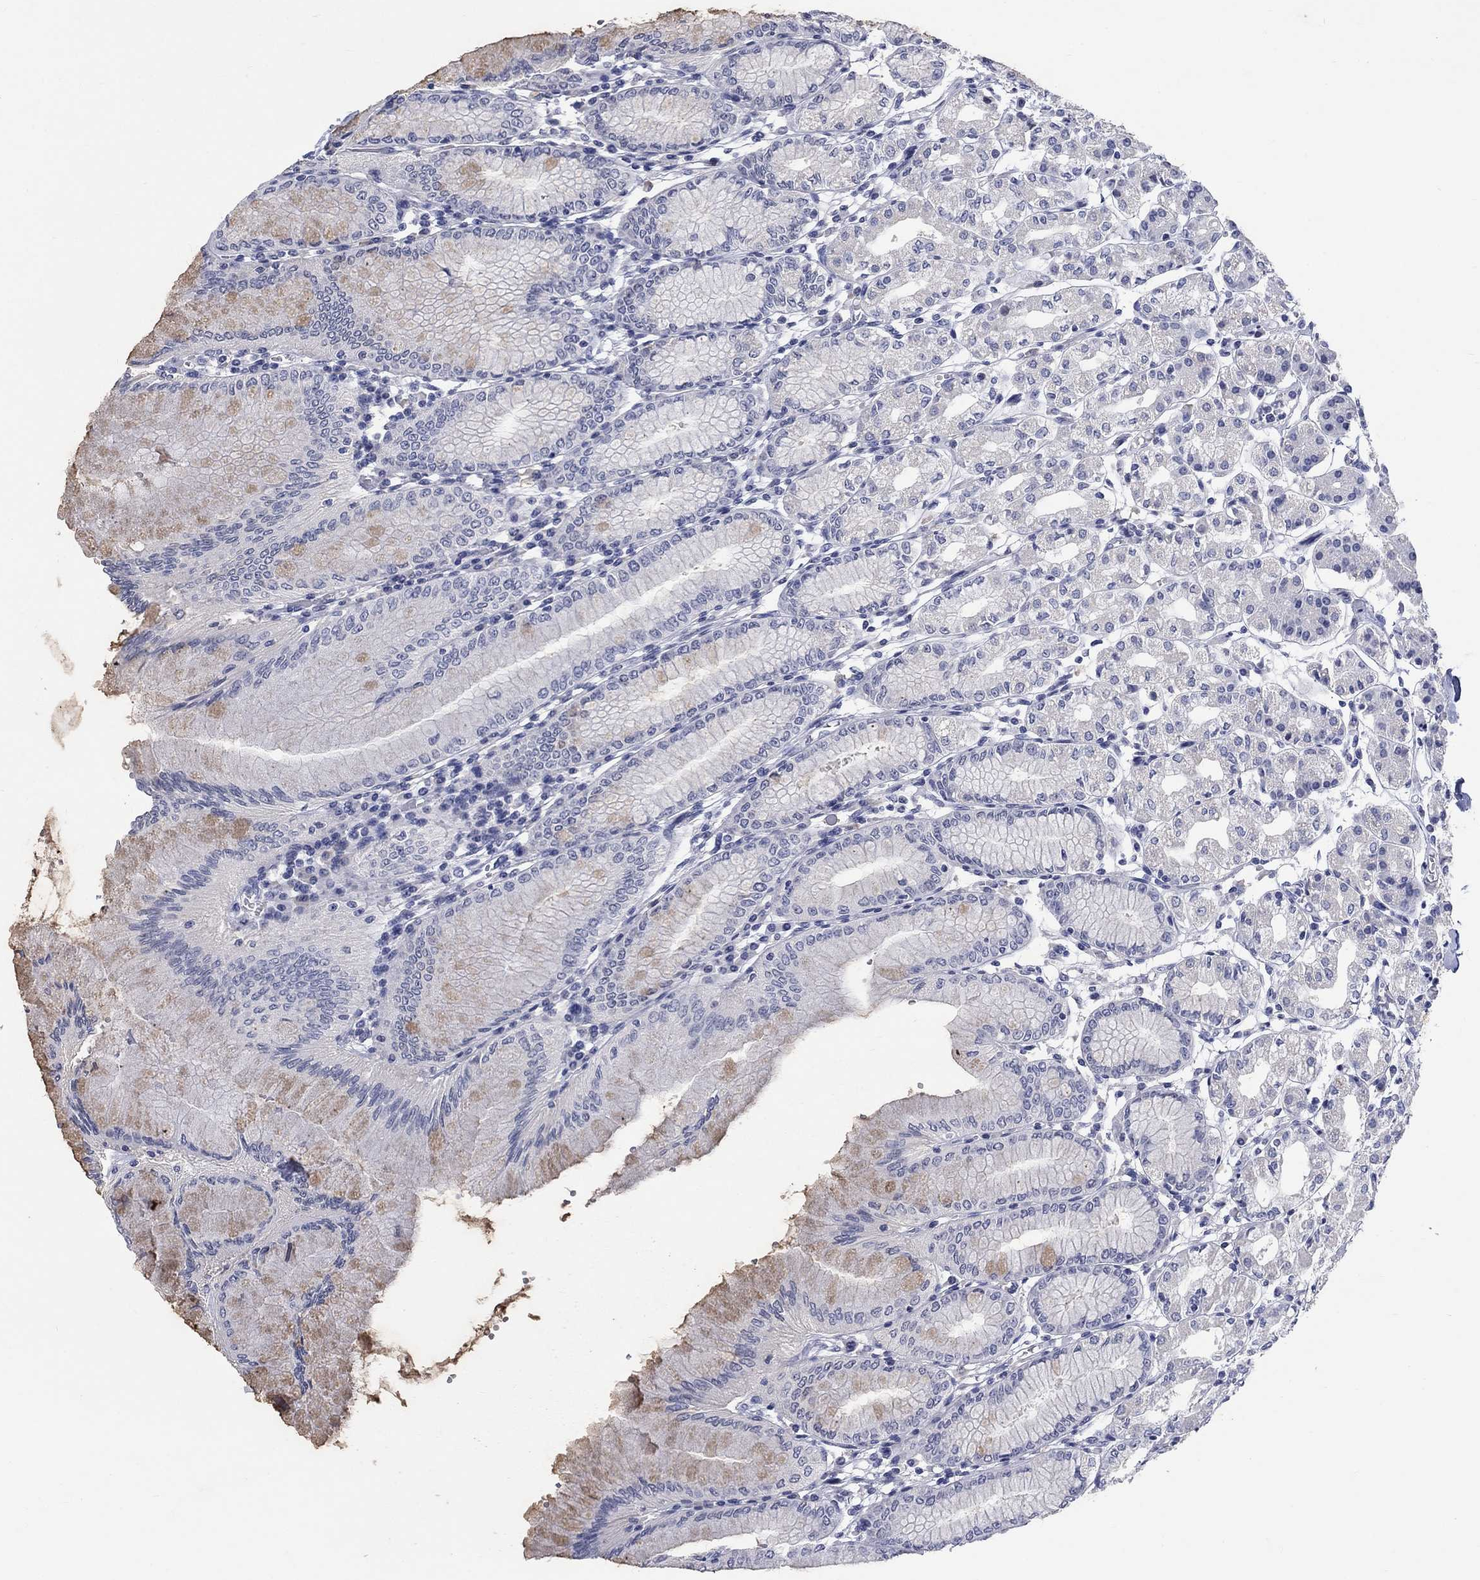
{"staining": {"intensity": "weak", "quantity": "<25%", "location": "cytoplasmic/membranous"}, "tissue": "stomach", "cell_type": "Glandular cells", "image_type": "normal", "snomed": [{"axis": "morphology", "description": "Normal tissue, NOS"}, {"axis": "topography", "description": "Skeletal muscle"}, {"axis": "topography", "description": "Stomach"}], "caption": "This is a photomicrograph of immunohistochemistry (IHC) staining of unremarkable stomach, which shows no positivity in glandular cells. (Stains: DAB (3,3'-diaminobenzidine) immunohistochemistry (IHC) with hematoxylin counter stain, Microscopy: brightfield microscopy at high magnification).", "gene": "ELAVL4", "patient": {"sex": "female", "age": 57}}